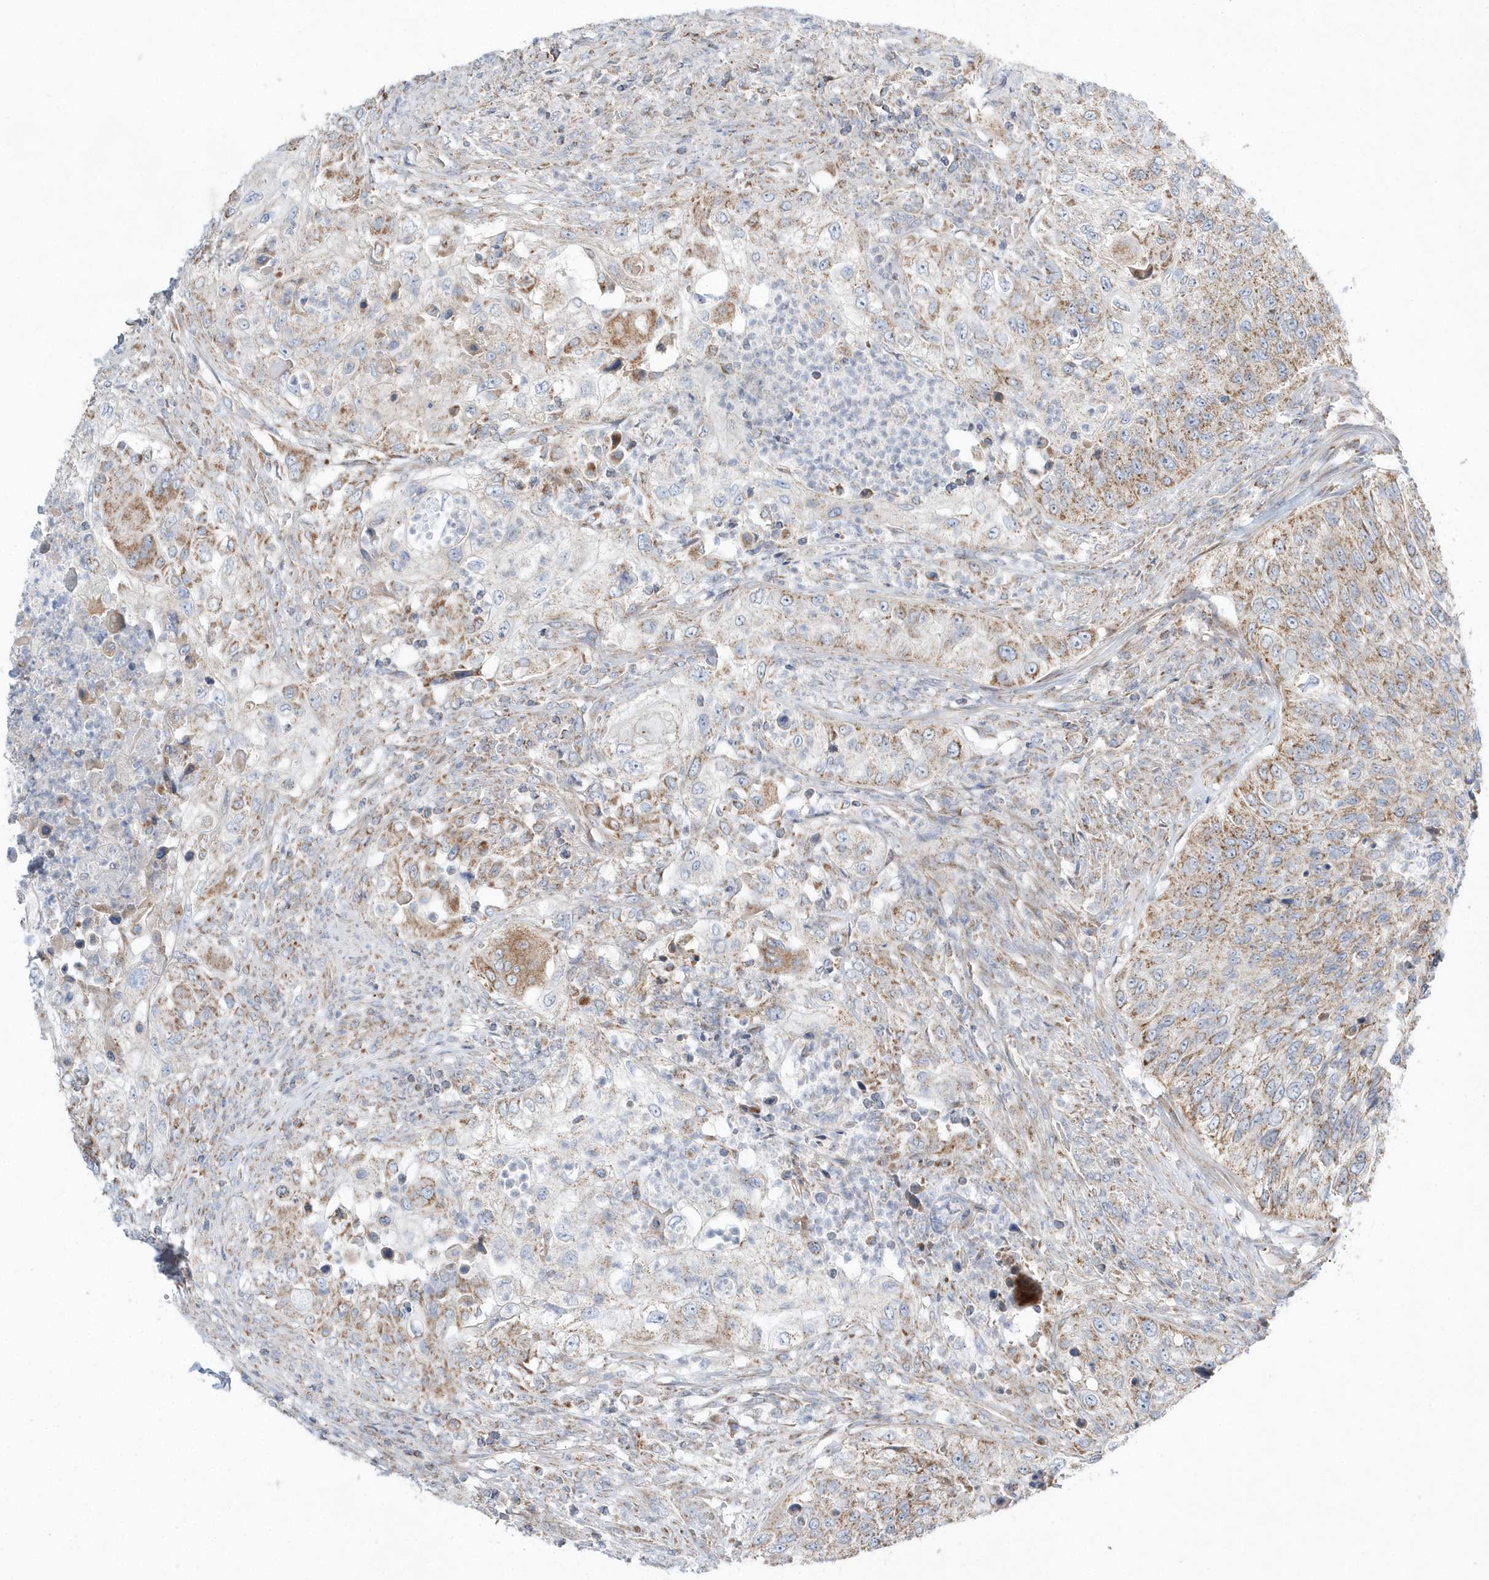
{"staining": {"intensity": "moderate", "quantity": ">75%", "location": "cytoplasmic/membranous"}, "tissue": "urothelial cancer", "cell_type": "Tumor cells", "image_type": "cancer", "snomed": [{"axis": "morphology", "description": "Urothelial carcinoma, High grade"}, {"axis": "topography", "description": "Urinary bladder"}], "caption": "Immunohistochemical staining of urothelial cancer reveals medium levels of moderate cytoplasmic/membranous positivity in about >75% of tumor cells.", "gene": "OPA1", "patient": {"sex": "female", "age": 60}}